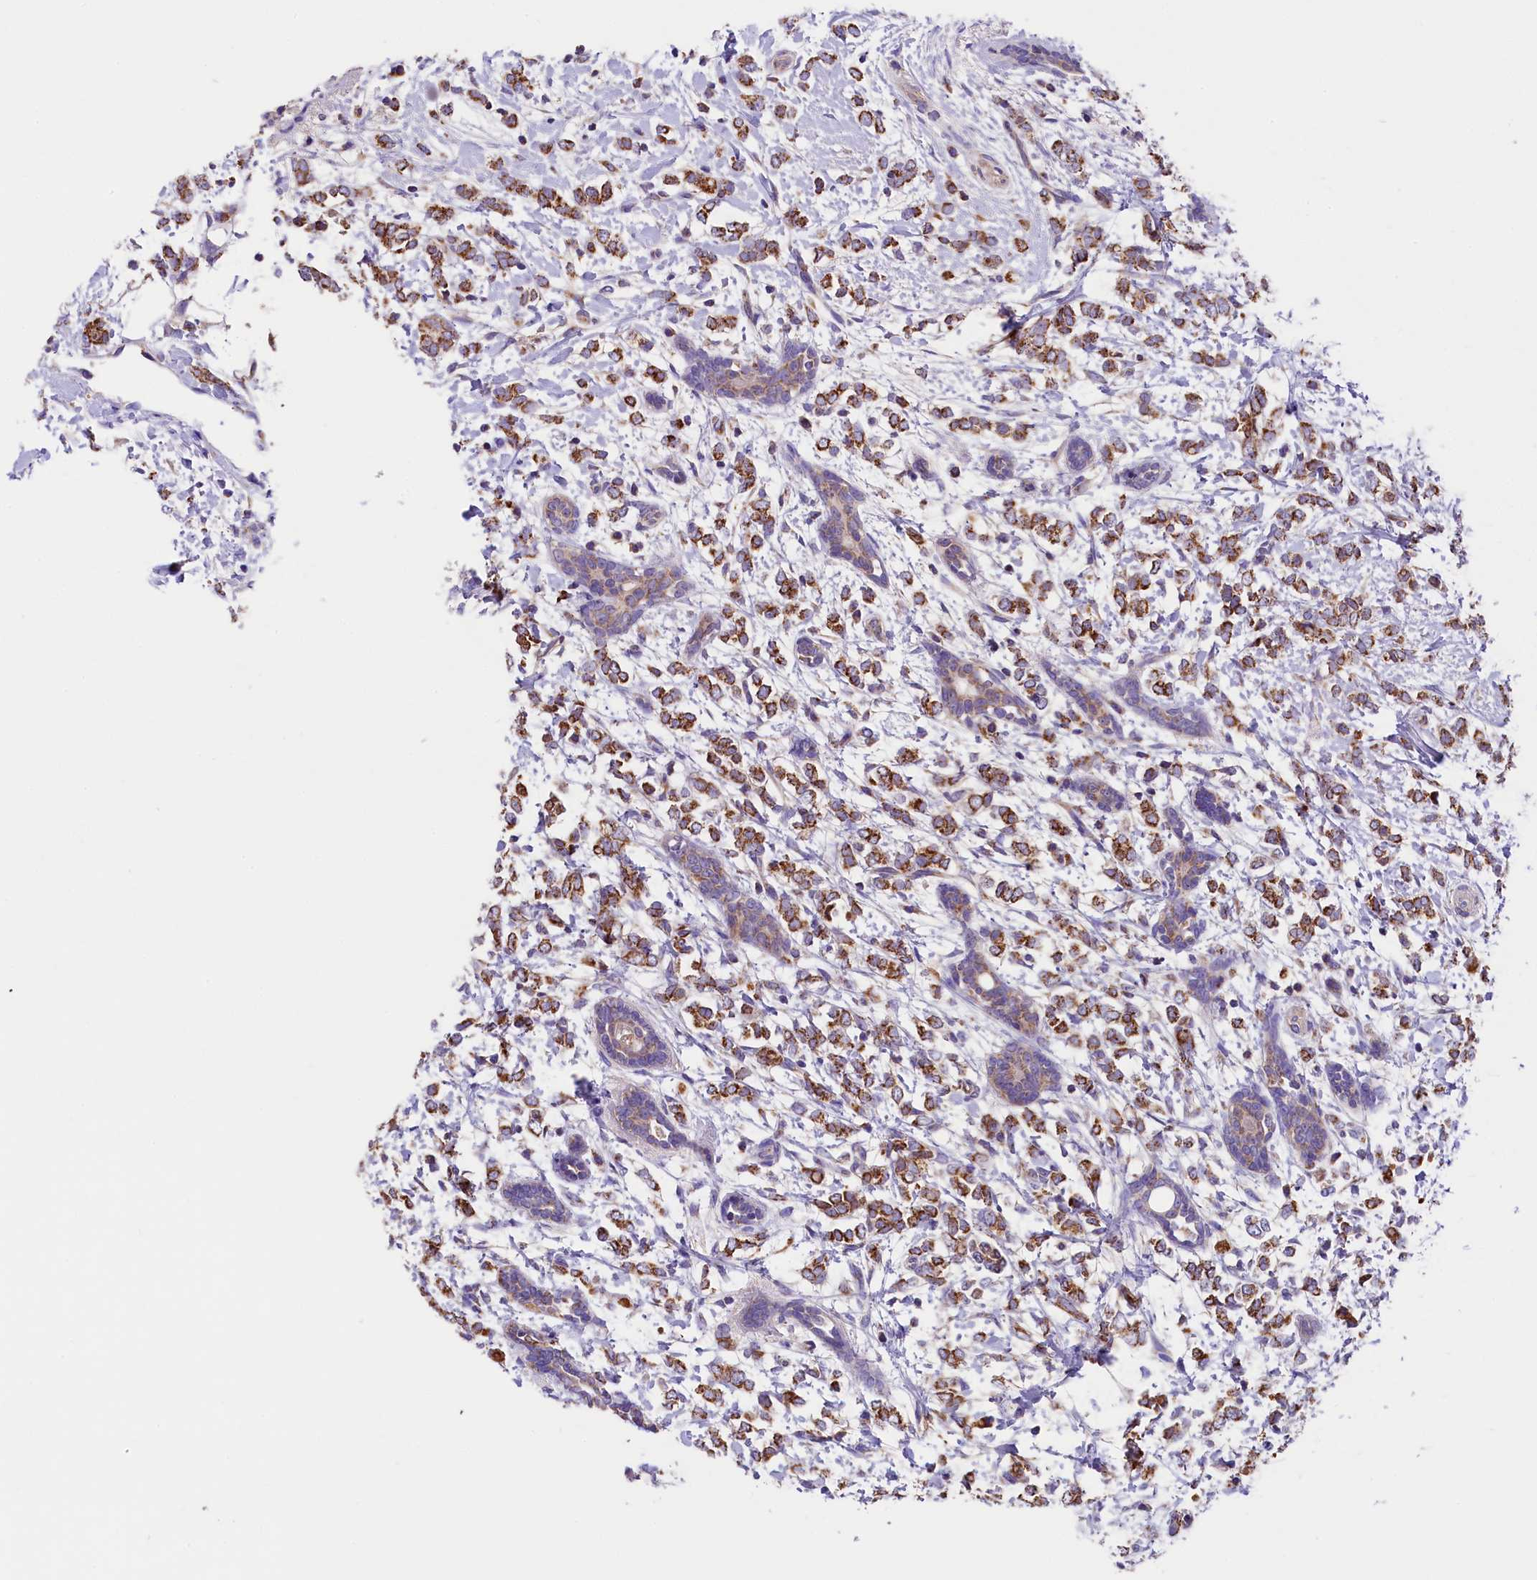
{"staining": {"intensity": "strong", "quantity": ">75%", "location": "cytoplasmic/membranous"}, "tissue": "breast cancer", "cell_type": "Tumor cells", "image_type": "cancer", "snomed": [{"axis": "morphology", "description": "Normal tissue, NOS"}, {"axis": "morphology", "description": "Lobular carcinoma"}, {"axis": "topography", "description": "Breast"}], "caption": "DAB (3,3'-diaminobenzidine) immunohistochemical staining of human lobular carcinoma (breast) exhibits strong cytoplasmic/membranous protein staining in approximately >75% of tumor cells.", "gene": "PMPCB", "patient": {"sex": "female", "age": 47}}